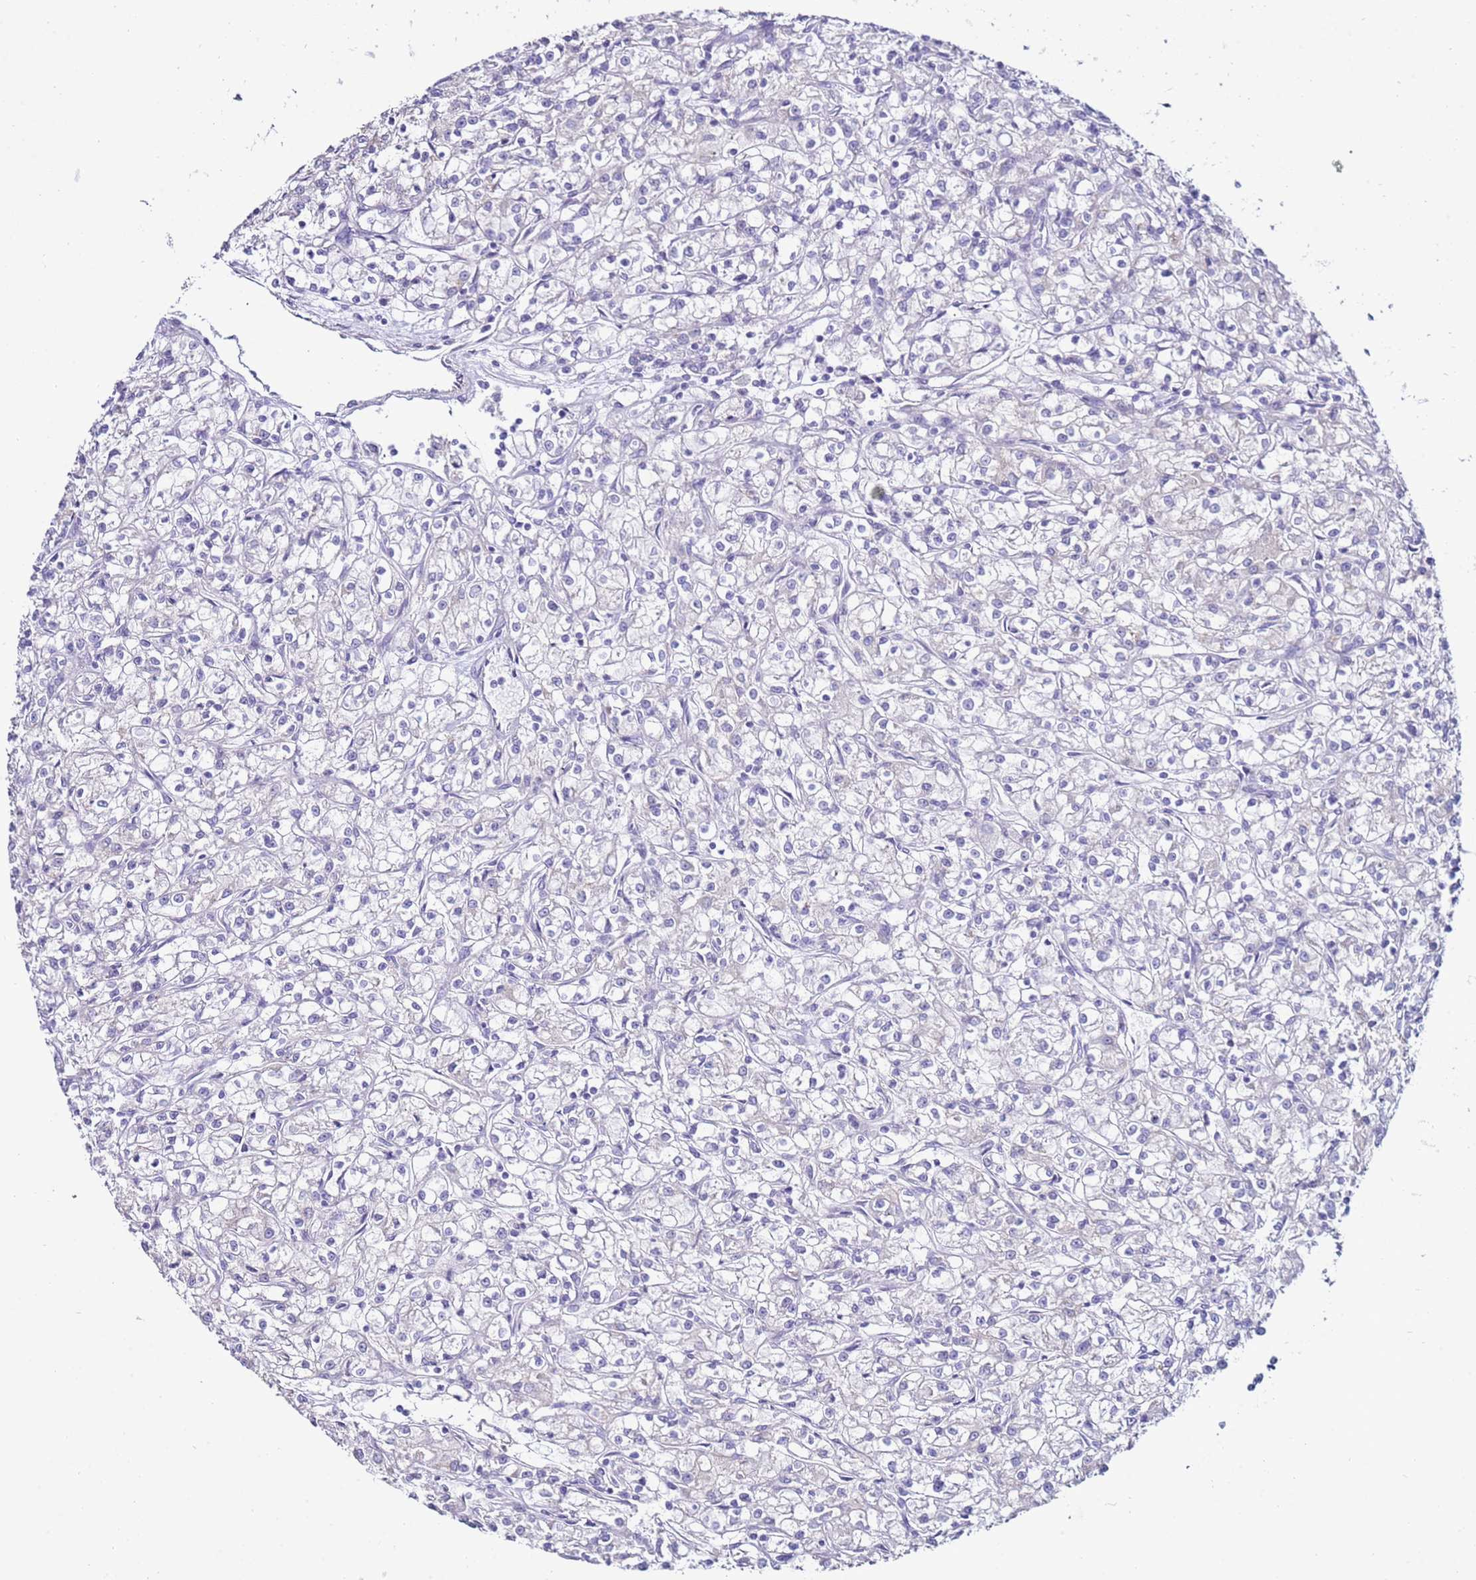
{"staining": {"intensity": "negative", "quantity": "none", "location": "none"}, "tissue": "renal cancer", "cell_type": "Tumor cells", "image_type": "cancer", "snomed": [{"axis": "morphology", "description": "Adenocarcinoma, NOS"}, {"axis": "topography", "description": "Kidney"}], "caption": "Tumor cells are negative for protein expression in human renal cancer. Nuclei are stained in blue.", "gene": "GPN3", "patient": {"sex": "female", "age": 59}}